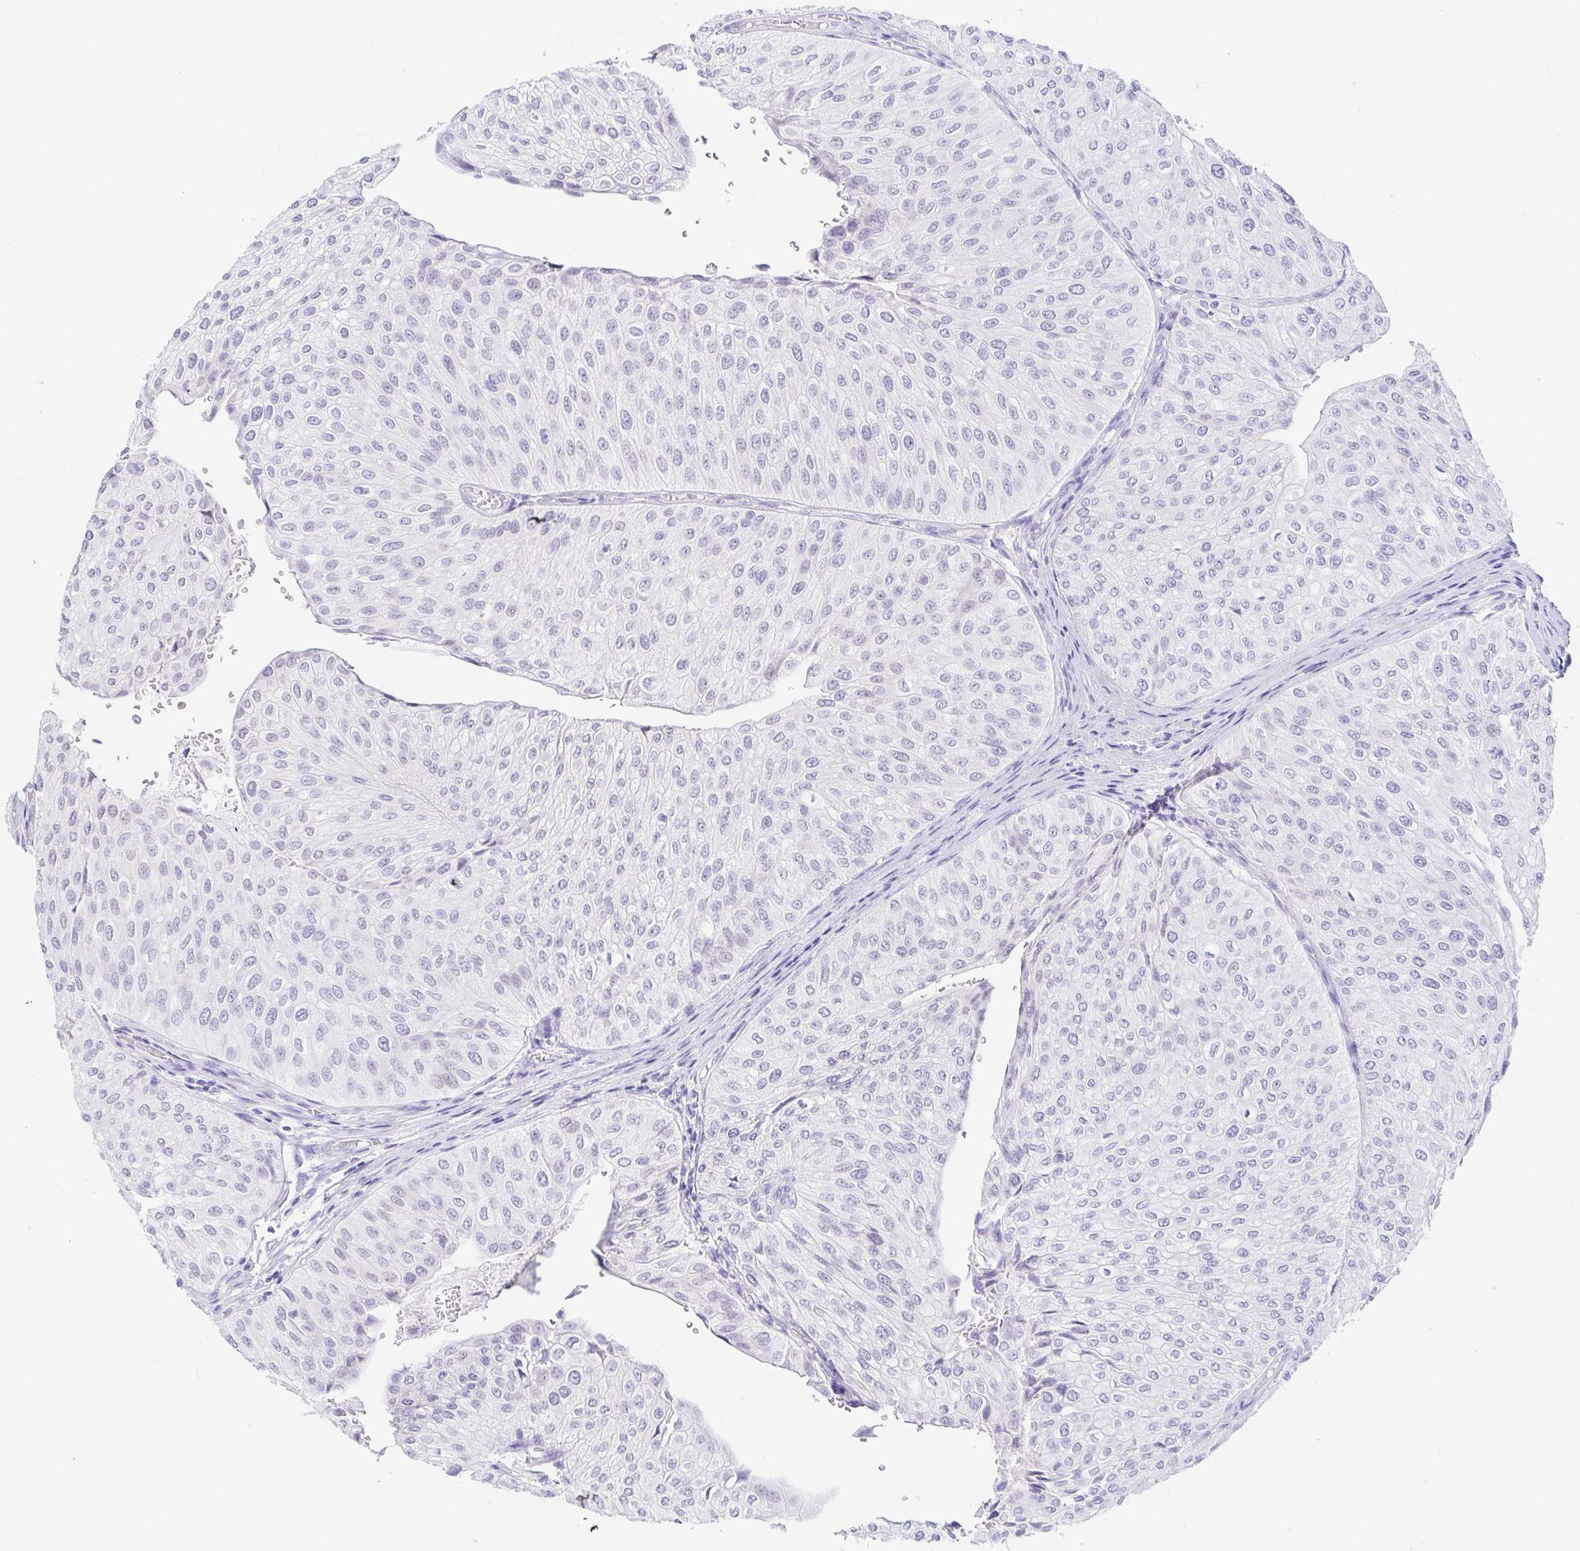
{"staining": {"intensity": "negative", "quantity": "none", "location": "none"}, "tissue": "urothelial cancer", "cell_type": "Tumor cells", "image_type": "cancer", "snomed": [{"axis": "morphology", "description": "Urothelial carcinoma, NOS"}, {"axis": "topography", "description": "Urinary bladder"}], "caption": "Urothelial cancer was stained to show a protein in brown. There is no significant staining in tumor cells.", "gene": "PAX8", "patient": {"sex": "male", "age": 67}}